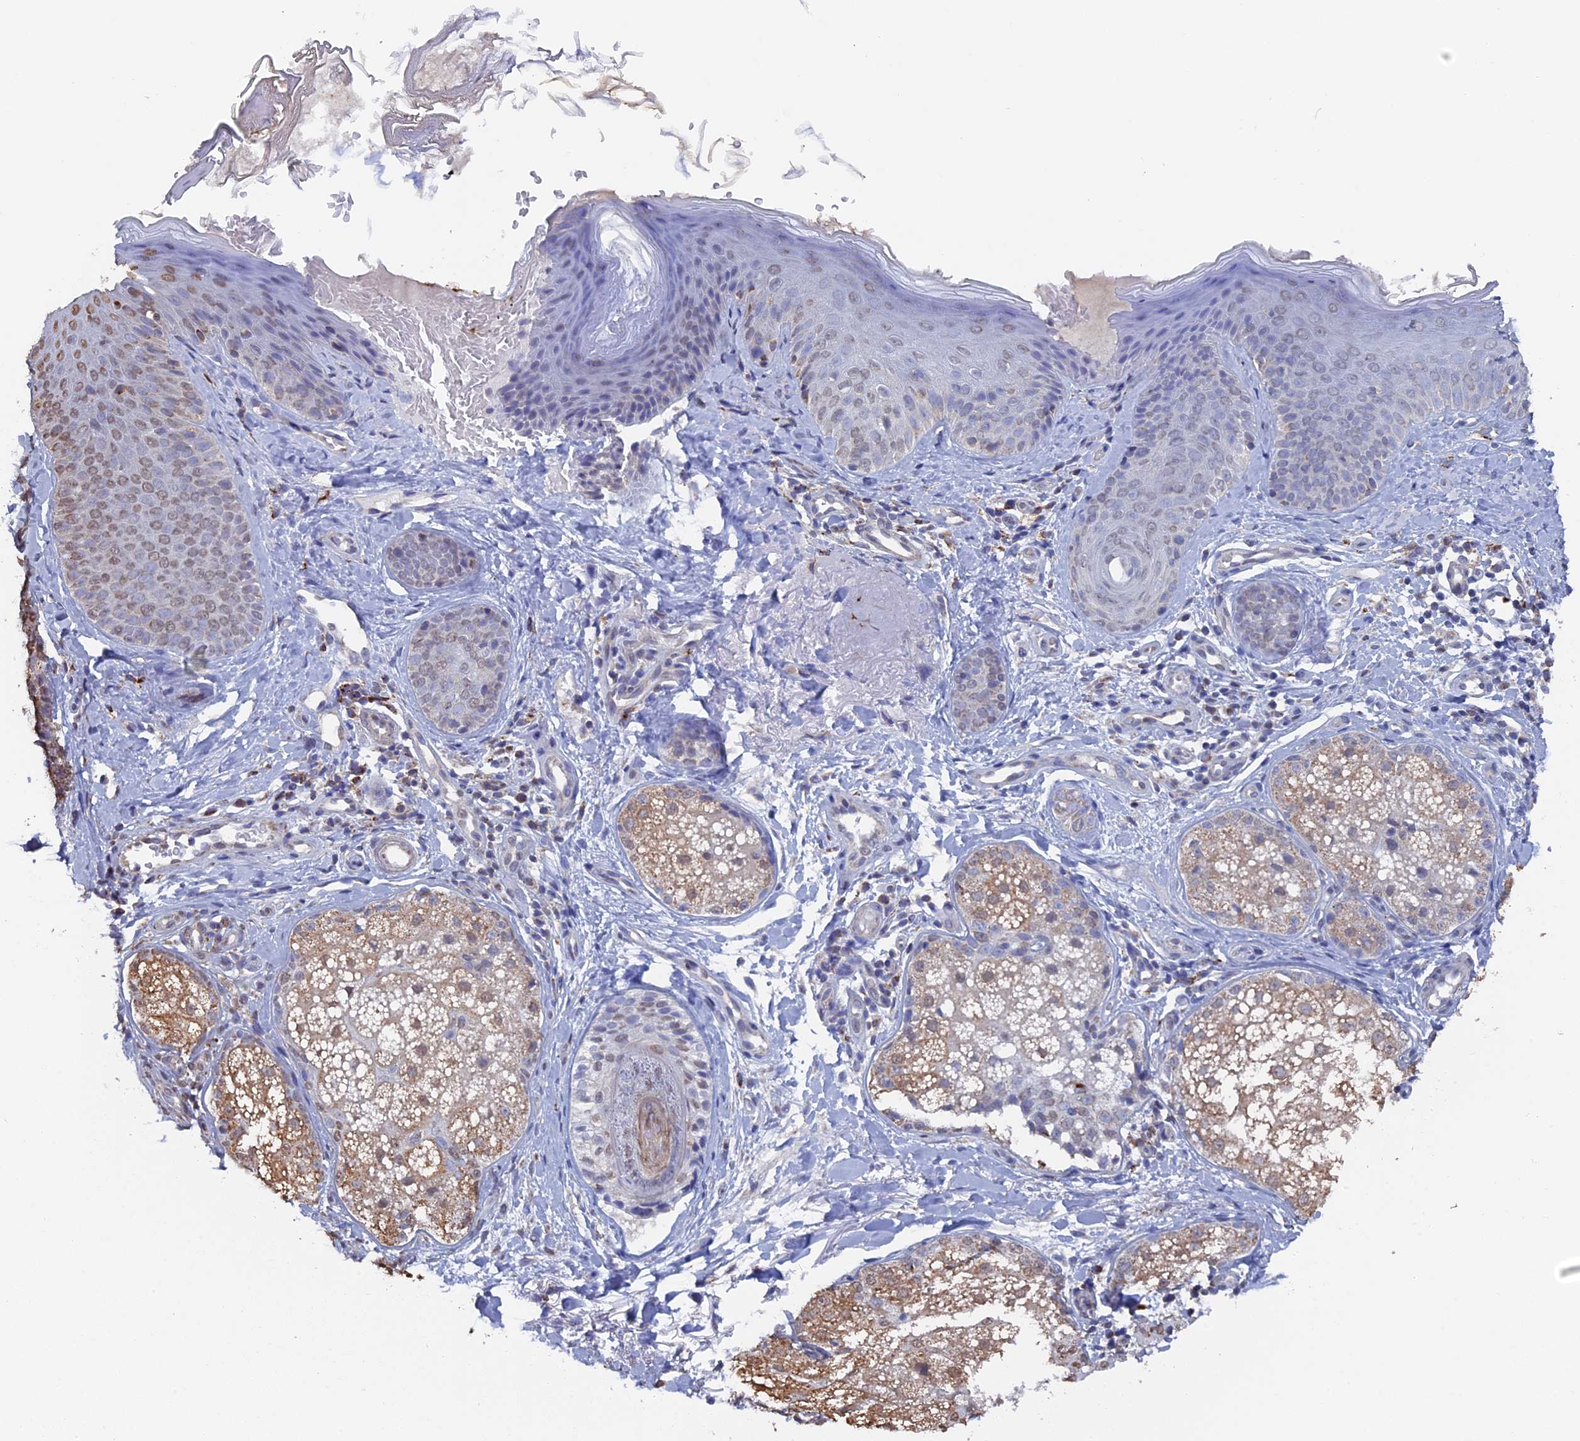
{"staining": {"intensity": "negative", "quantity": "none", "location": "none"}, "tissue": "skin", "cell_type": "Fibroblasts", "image_type": "normal", "snomed": [{"axis": "morphology", "description": "Normal tissue, NOS"}, {"axis": "topography", "description": "Skin"}], "caption": "Protein analysis of benign skin exhibits no significant expression in fibroblasts.", "gene": "SMG9", "patient": {"sex": "male", "age": 57}}